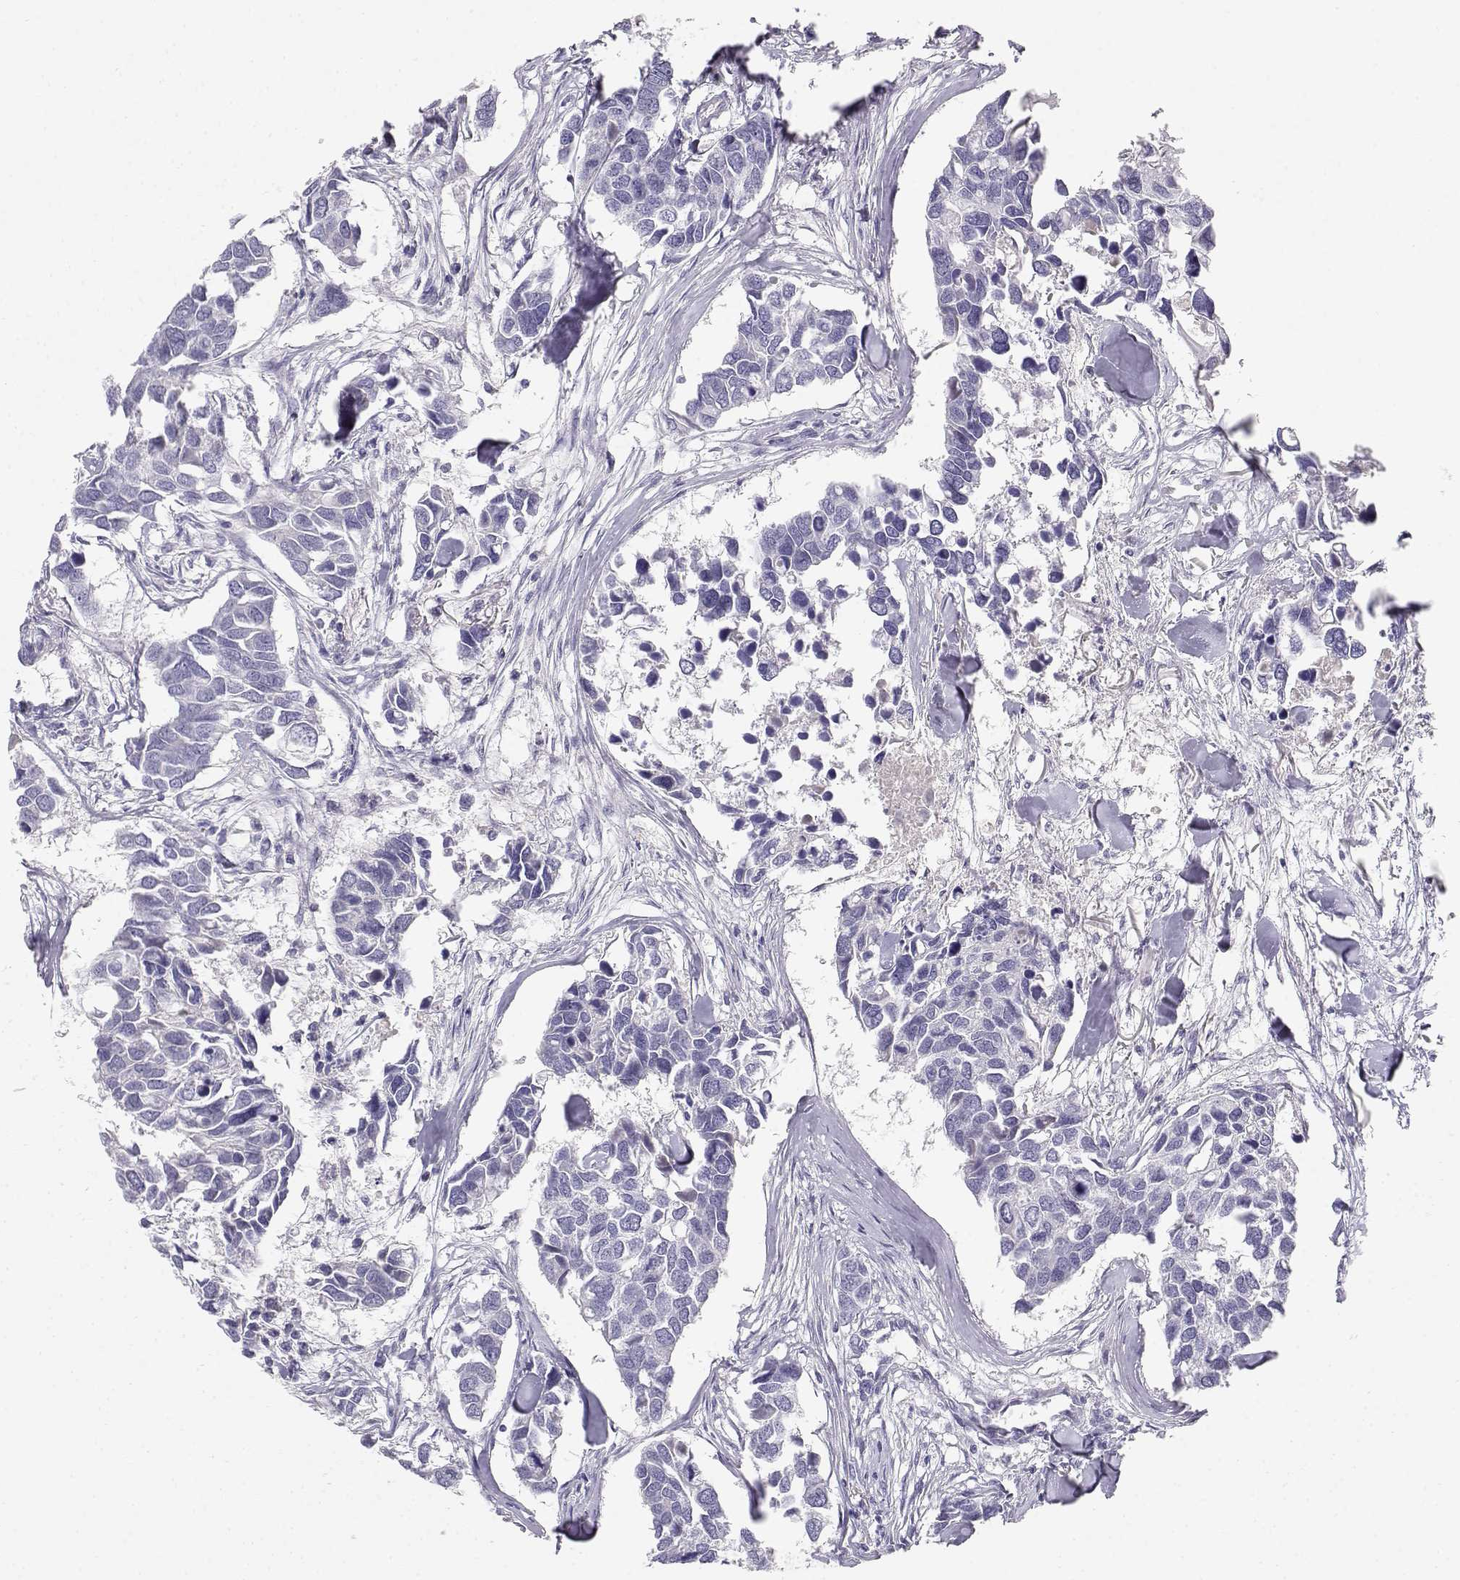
{"staining": {"intensity": "negative", "quantity": "none", "location": "none"}, "tissue": "breast cancer", "cell_type": "Tumor cells", "image_type": "cancer", "snomed": [{"axis": "morphology", "description": "Duct carcinoma"}, {"axis": "topography", "description": "Breast"}], "caption": "Immunohistochemistry (IHC) micrograph of neoplastic tissue: human breast cancer stained with DAB displays no significant protein expression in tumor cells.", "gene": "GPR174", "patient": {"sex": "female", "age": 83}}